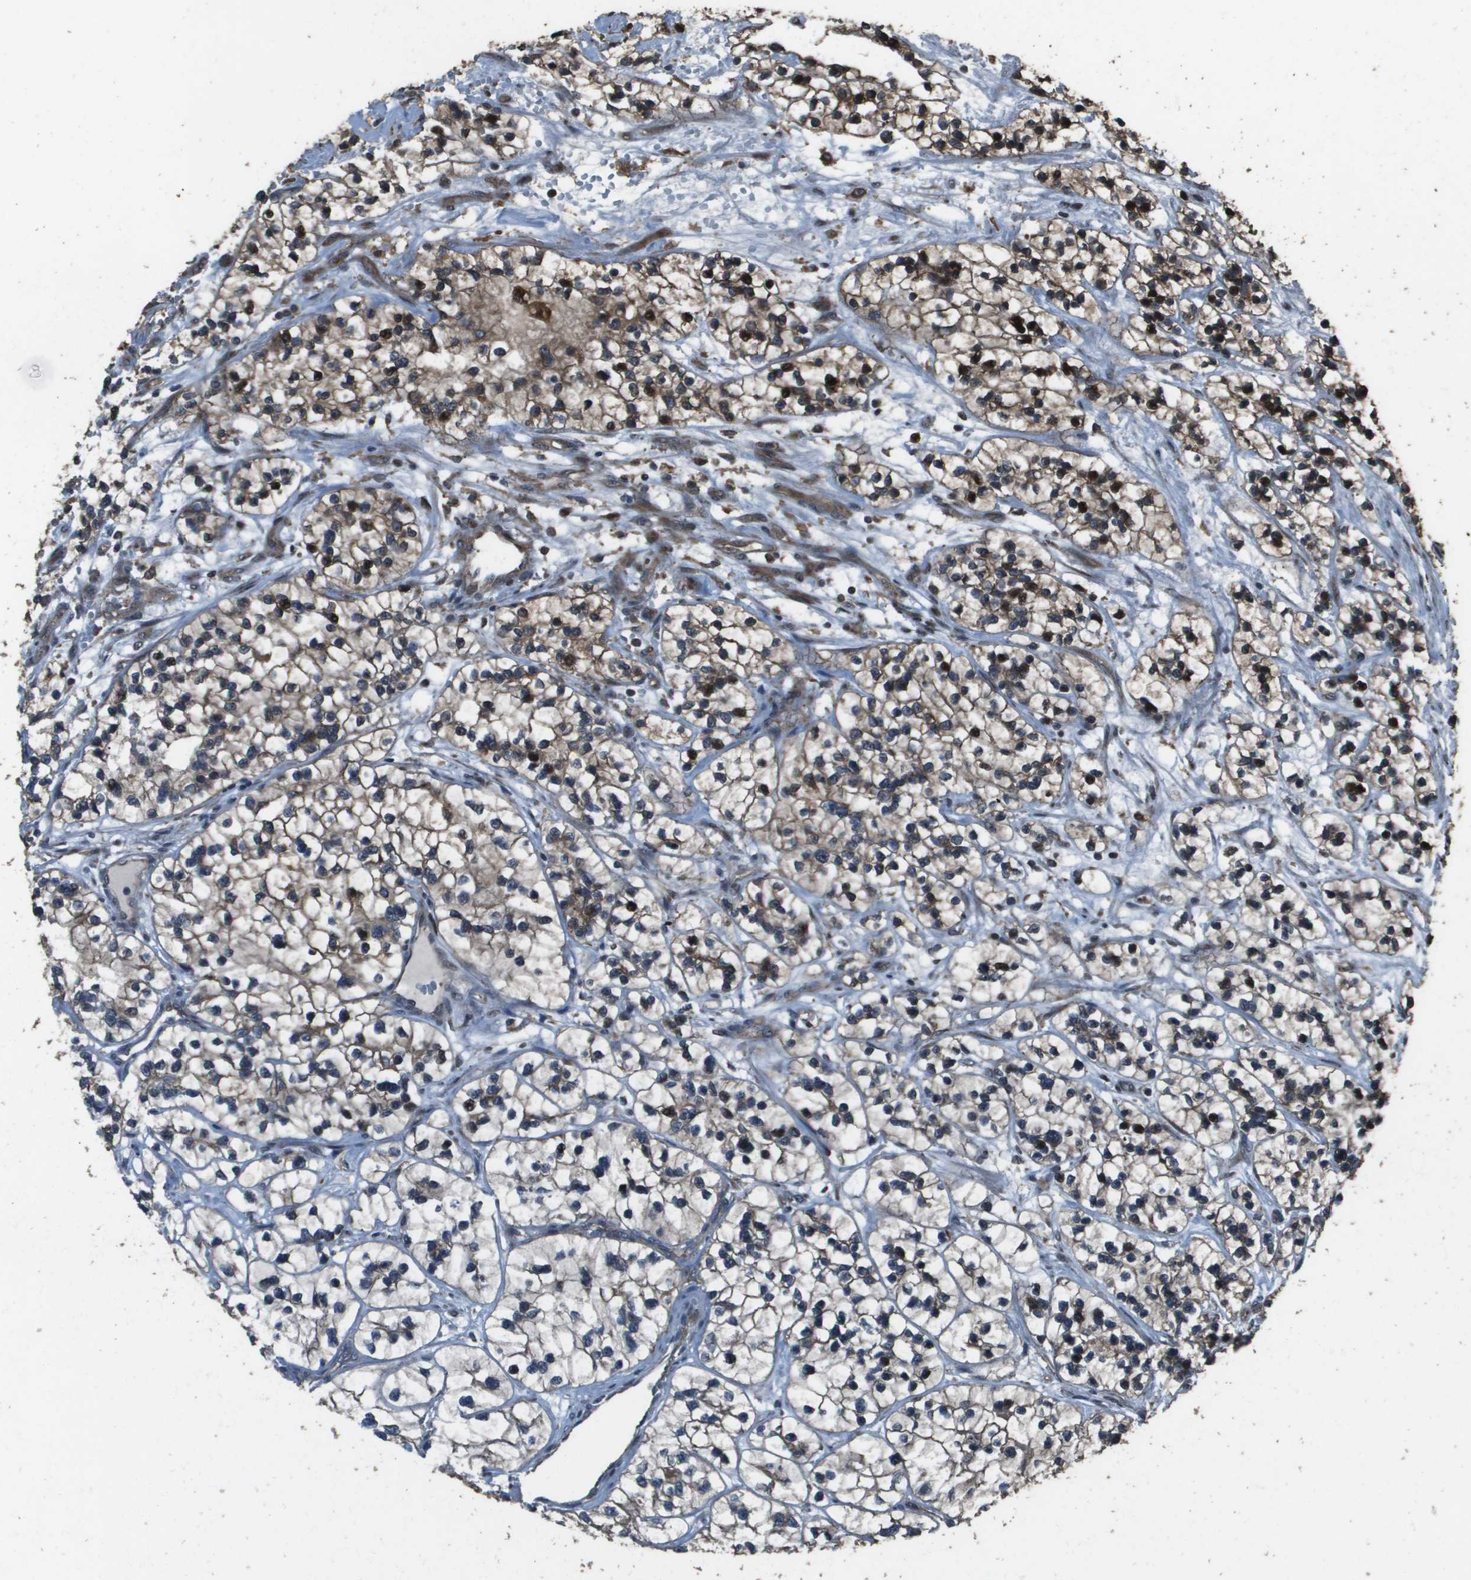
{"staining": {"intensity": "moderate", "quantity": ">75%", "location": "cytoplasmic/membranous,nuclear"}, "tissue": "renal cancer", "cell_type": "Tumor cells", "image_type": "cancer", "snomed": [{"axis": "morphology", "description": "Adenocarcinoma, NOS"}, {"axis": "topography", "description": "Kidney"}], "caption": "Protein expression analysis of adenocarcinoma (renal) shows moderate cytoplasmic/membranous and nuclear expression in approximately >75% of tumor cells.", "gene": "FIG4", "patient": {"sex": "female", "age": 57}}